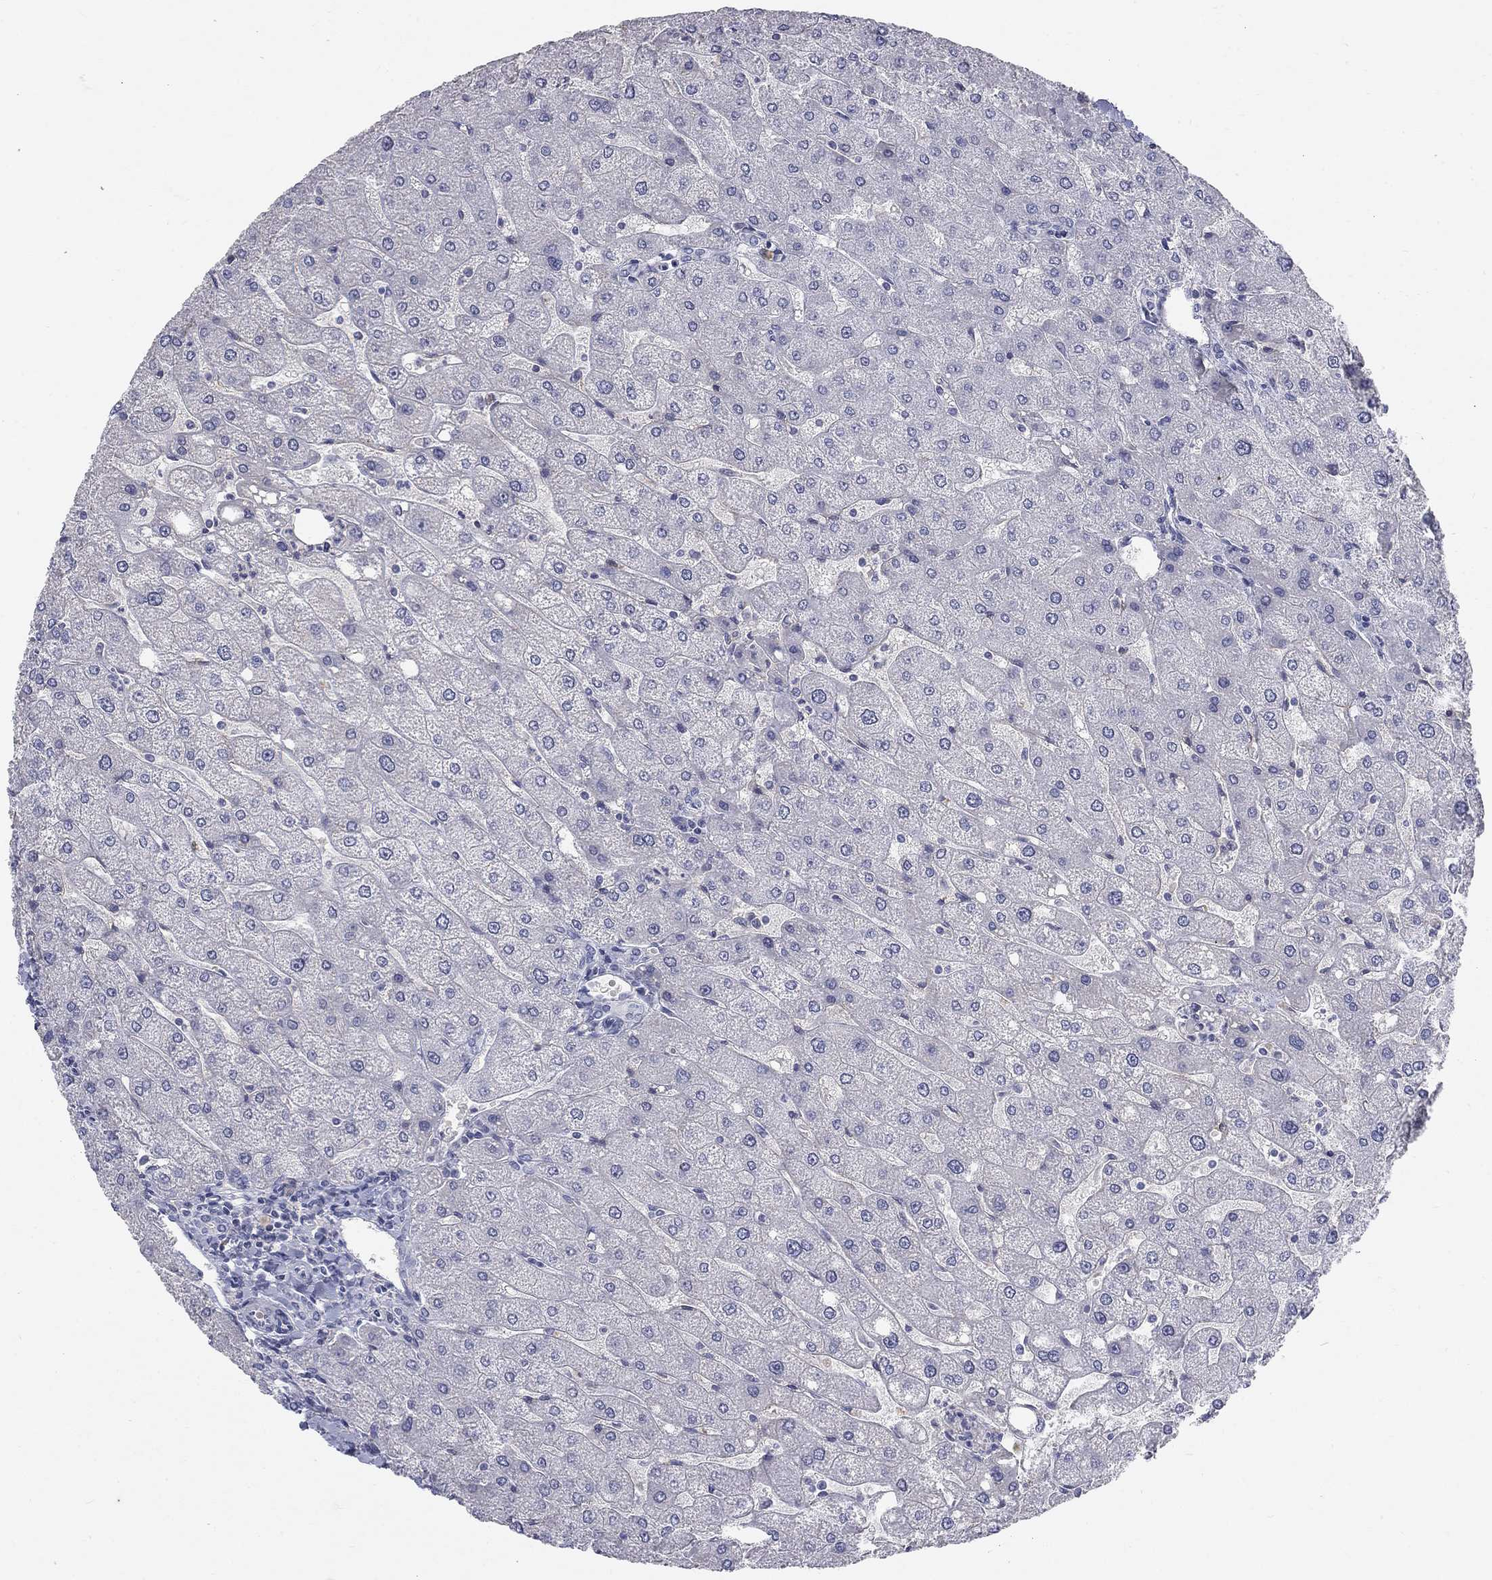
{"staining": {"intensity": "negative", "quantity": "none", "location": "none"}, "tissue": "liver", "cell_type": "Cholangiocytes", "image_type": "normal", "snomed": [{"axis": "morphology", "description": "Normal tissue, NOS"}, {"axis": "topography", "description": "Liver"}], "caption": "Immunohistochemistry (IHC) of unremarkable human liver demonstrates no positivity in cholangiocytes. (IHC, brightfield microscopy, high magnification).", "gene": "PTH1R", "patient": {"sex": "male", "age": 67}}